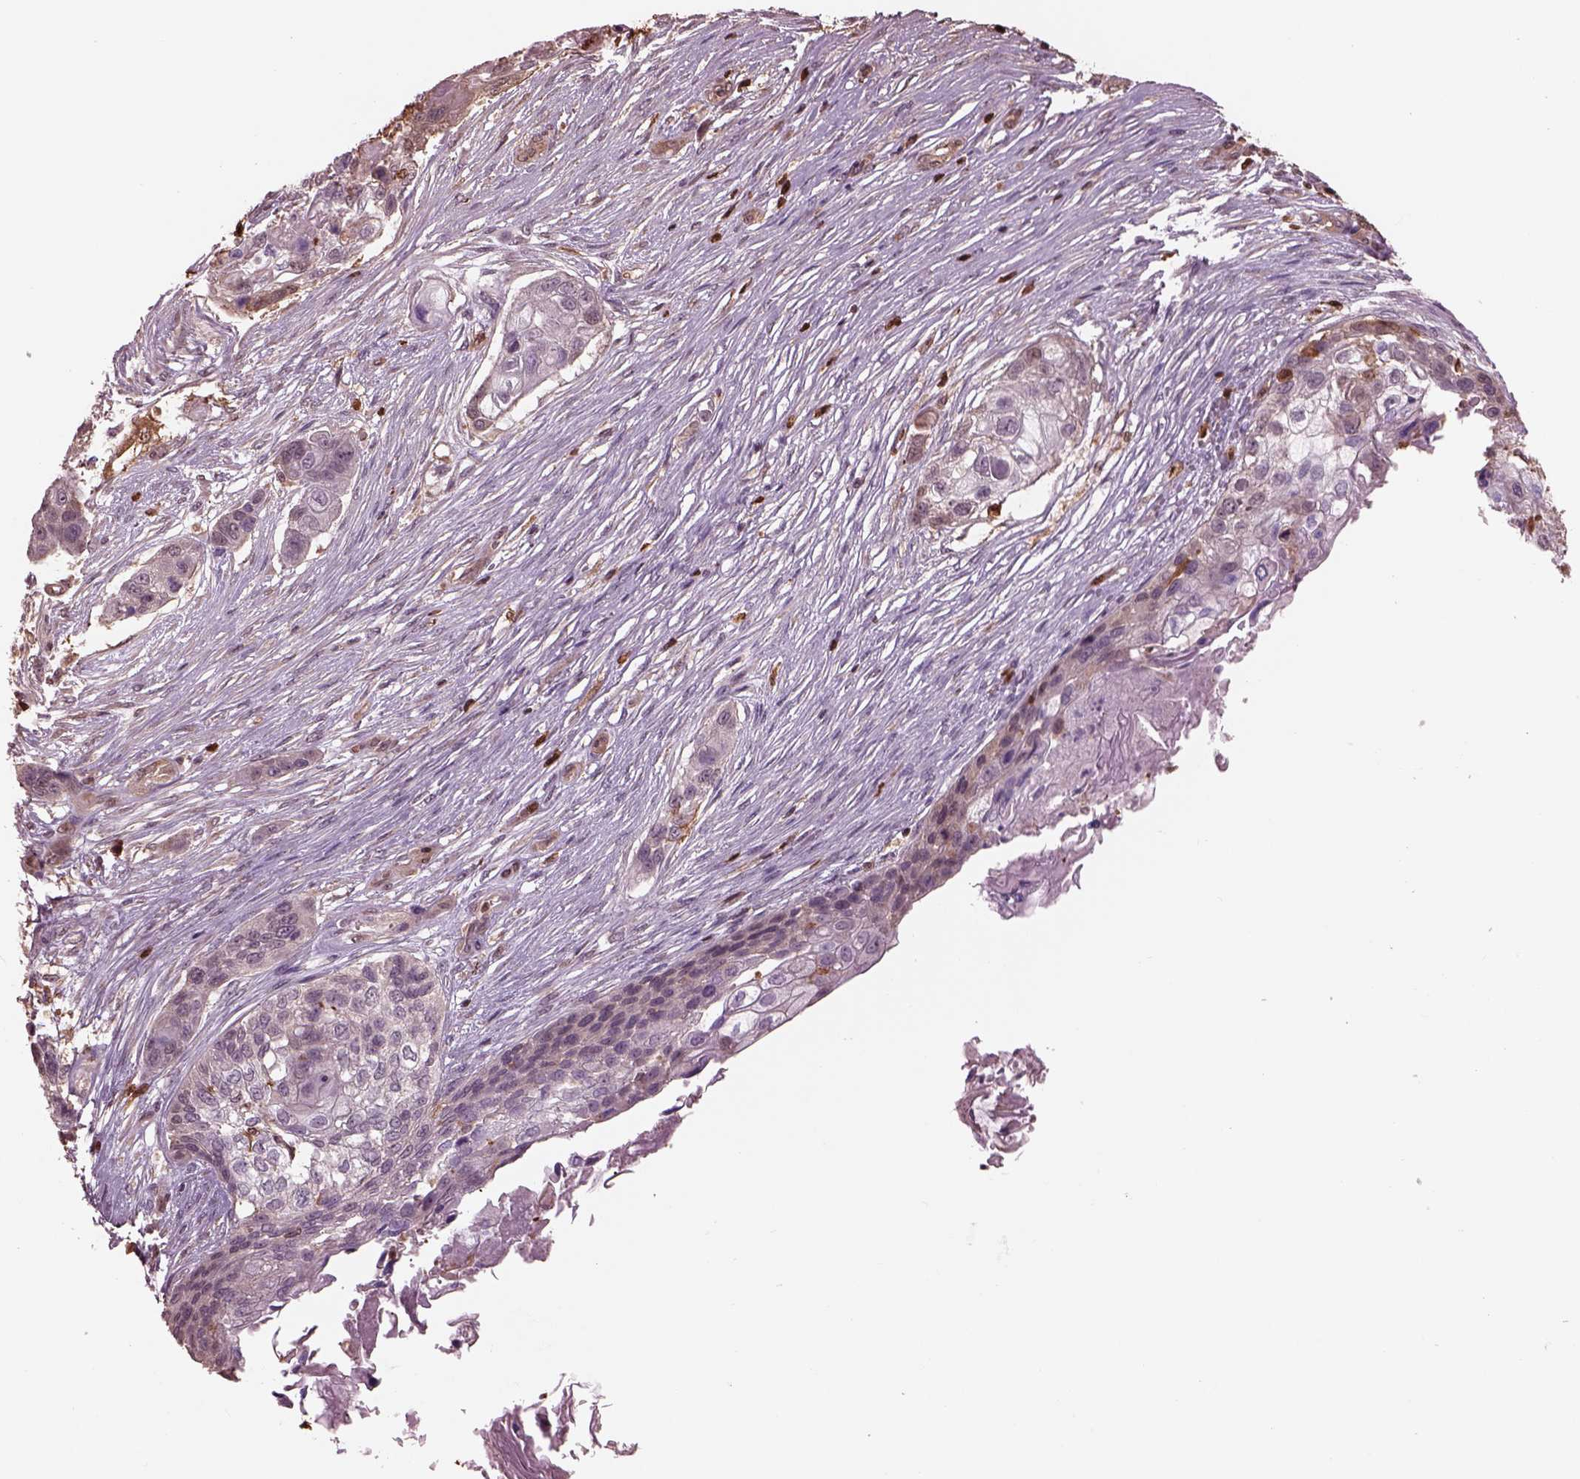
{"staining": {"intensity": "weak", "quantity": "<25%", "location": "cytoplasmic/membranous"}, "tissue": "lung cancer", "cell_type": "Tumor cells", "image_type": "cancer", "snomed": [{"axis": "morphology", "description": "Squamous cell carcinoma, NOS"}, {"axis": "topography", "description": "Lung"}], "caption": "Squamous cell carcinoma (lung) stained for a protein using immunohistochemistry exhibits no positivity tumor cells.", "gene": "IL31RA", "patient": {"sex": "male", "age": 69}}